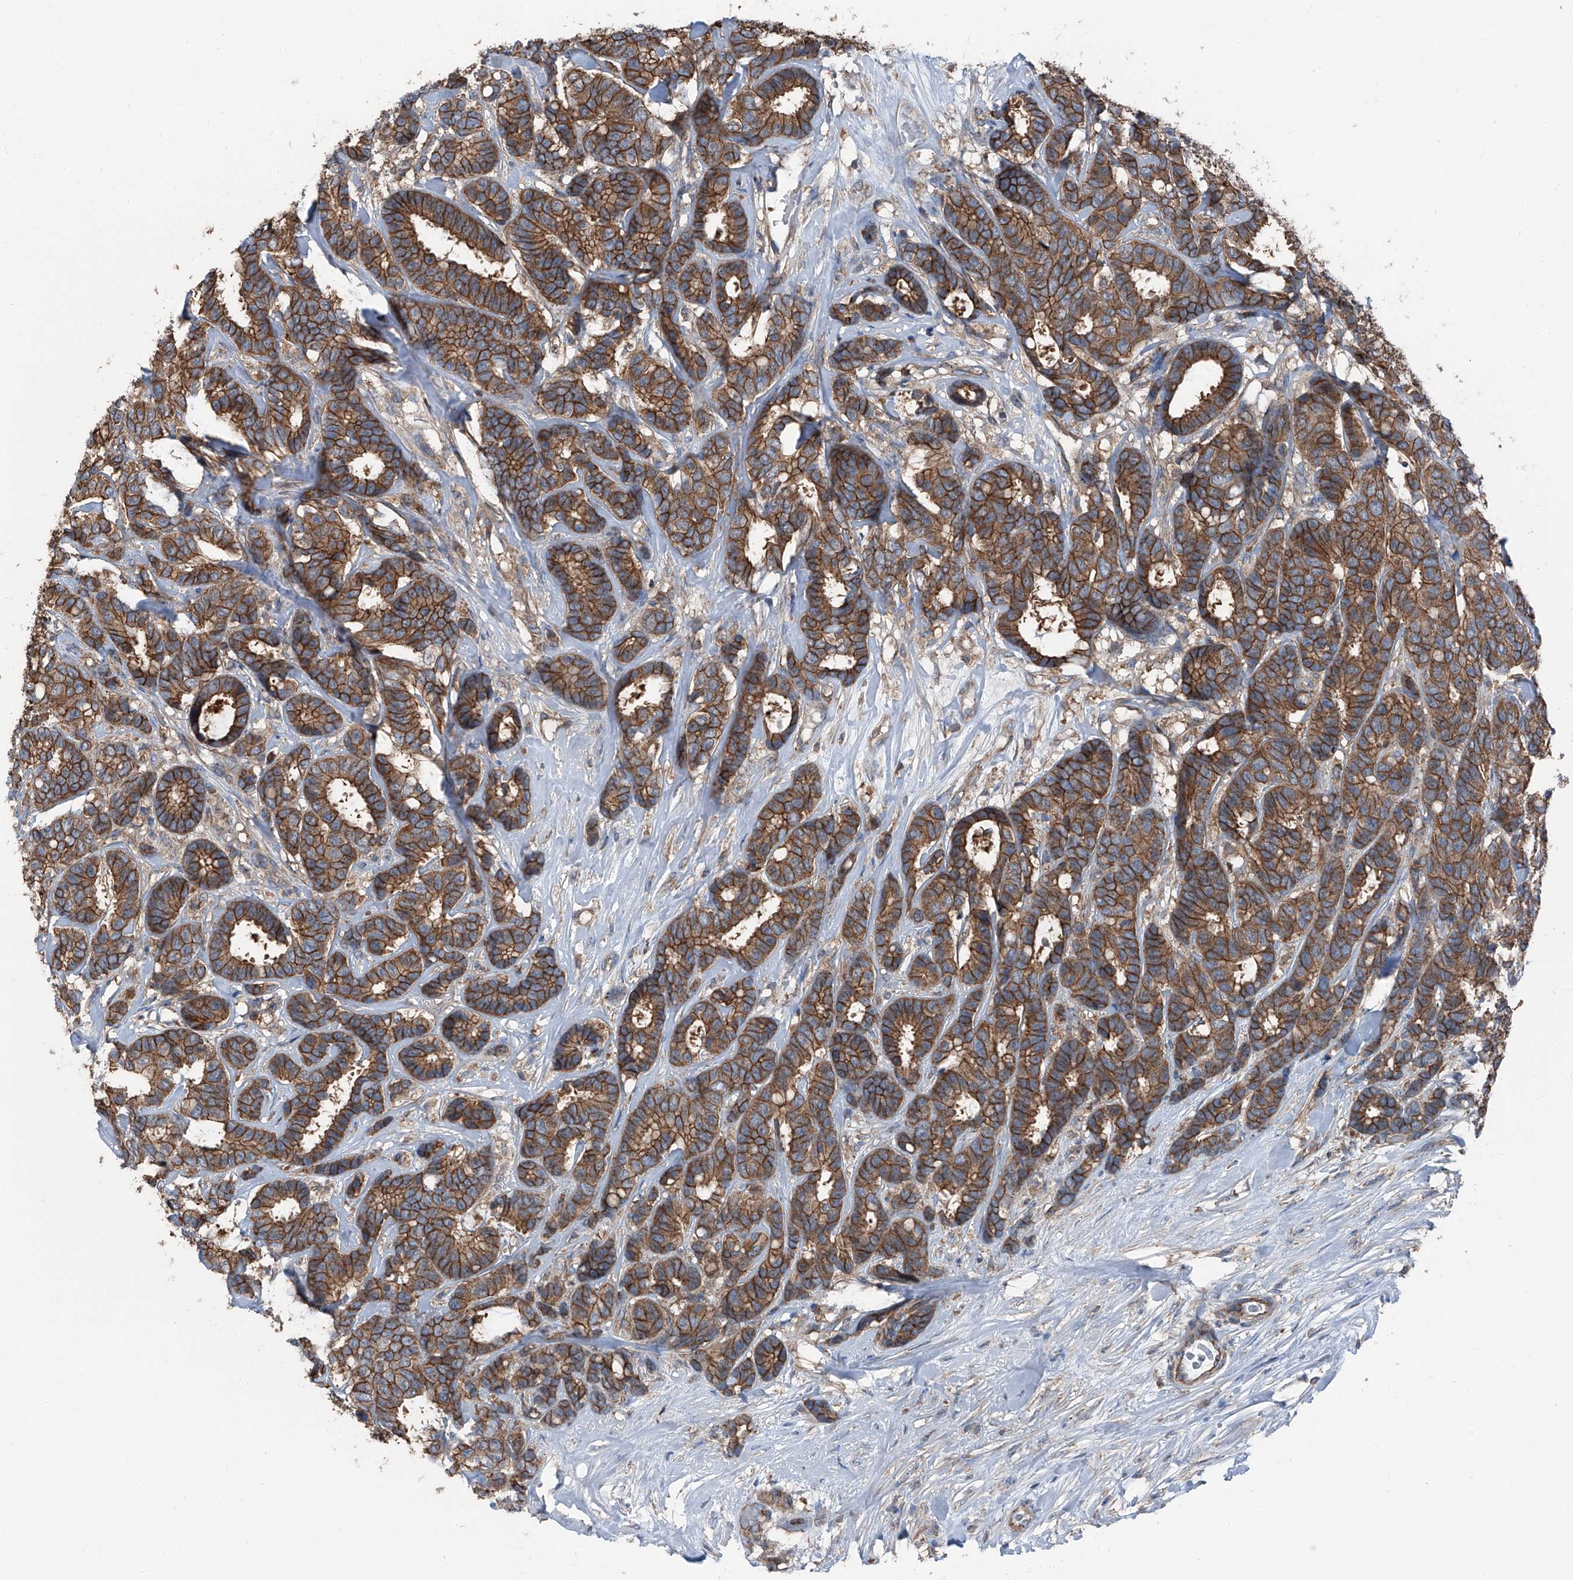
{"staining": {"intensity": "strong", "quantity": ">75%", "location": "cytoplasmic/membranous"}, "tissue": "breast cancer", "cell_type": "Tumor cells", "image_type": "cancer", "snomed": [{"axis": "morphology", "description": "Duct carcinoma"}, {"axis": "topography", "description": "Breast"}], "caption": "Protein staining displays strong cytoplasmic/membranous staining in about >75% of tumor cells in breast cancer. (DAB IHC, brown staining for protein, blue staining for nuclei).", "gene": "GPR142", "patient": {"sex": "female", "age": 87}}